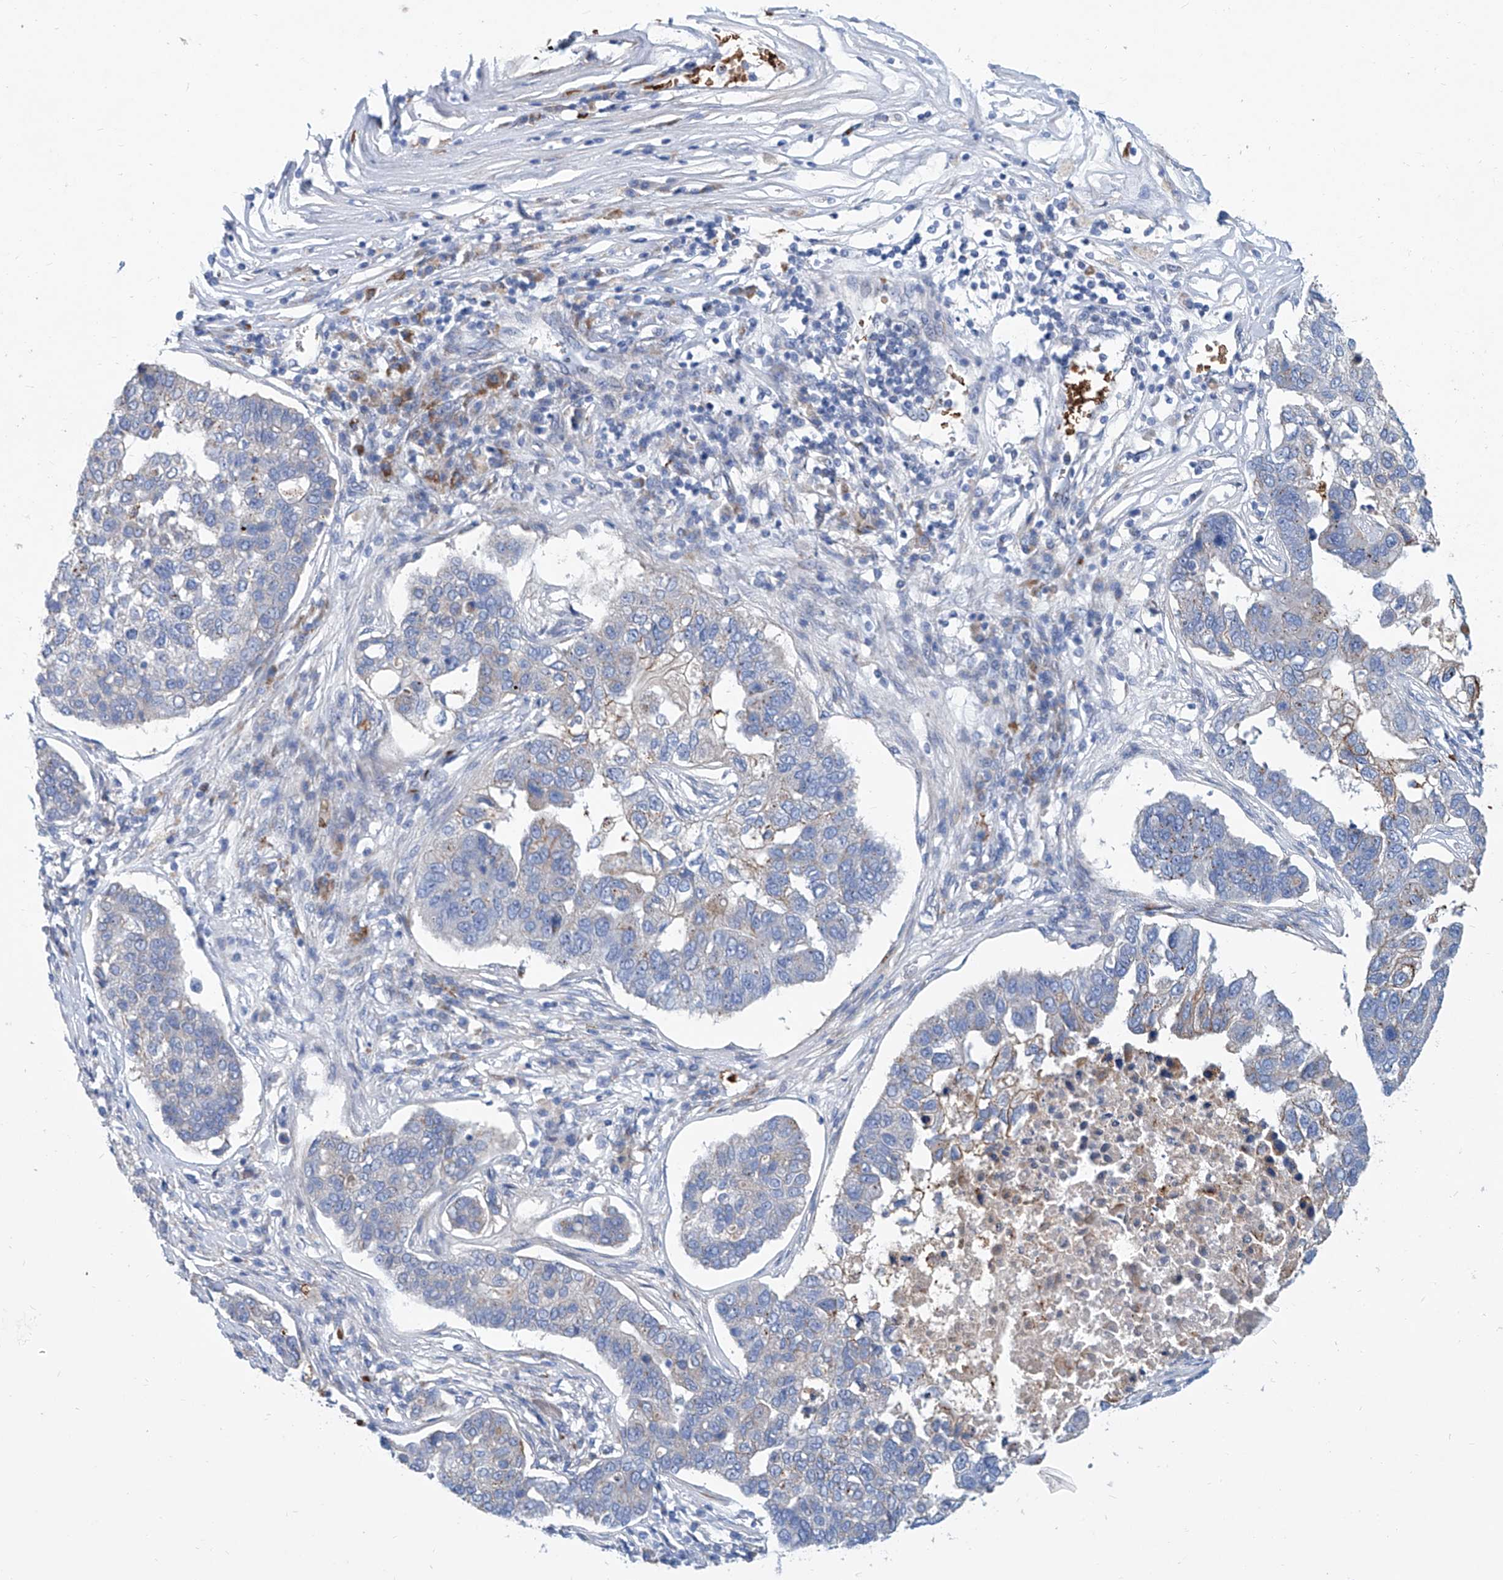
{"staining": {"intensity": "negative", "quantity": "none", "location": "none"}, "tissue": "pancreatic cancer", "cell_type": "Tumor cells", "image_type": "cancer", "snomed": [{"axis": "morphology", "description": "Adenocarcinoma, NOS"}, {"axis": "topography", "description": "Pancreas"}], "caption": "Immunohistochemistry histopathology image of human pancreatic adenocarcinoma stained for a protein (brown), which shows no positivity in tumor cells.", "gene": "FPR2", "patient": {"sex": "female", "age": 61}}